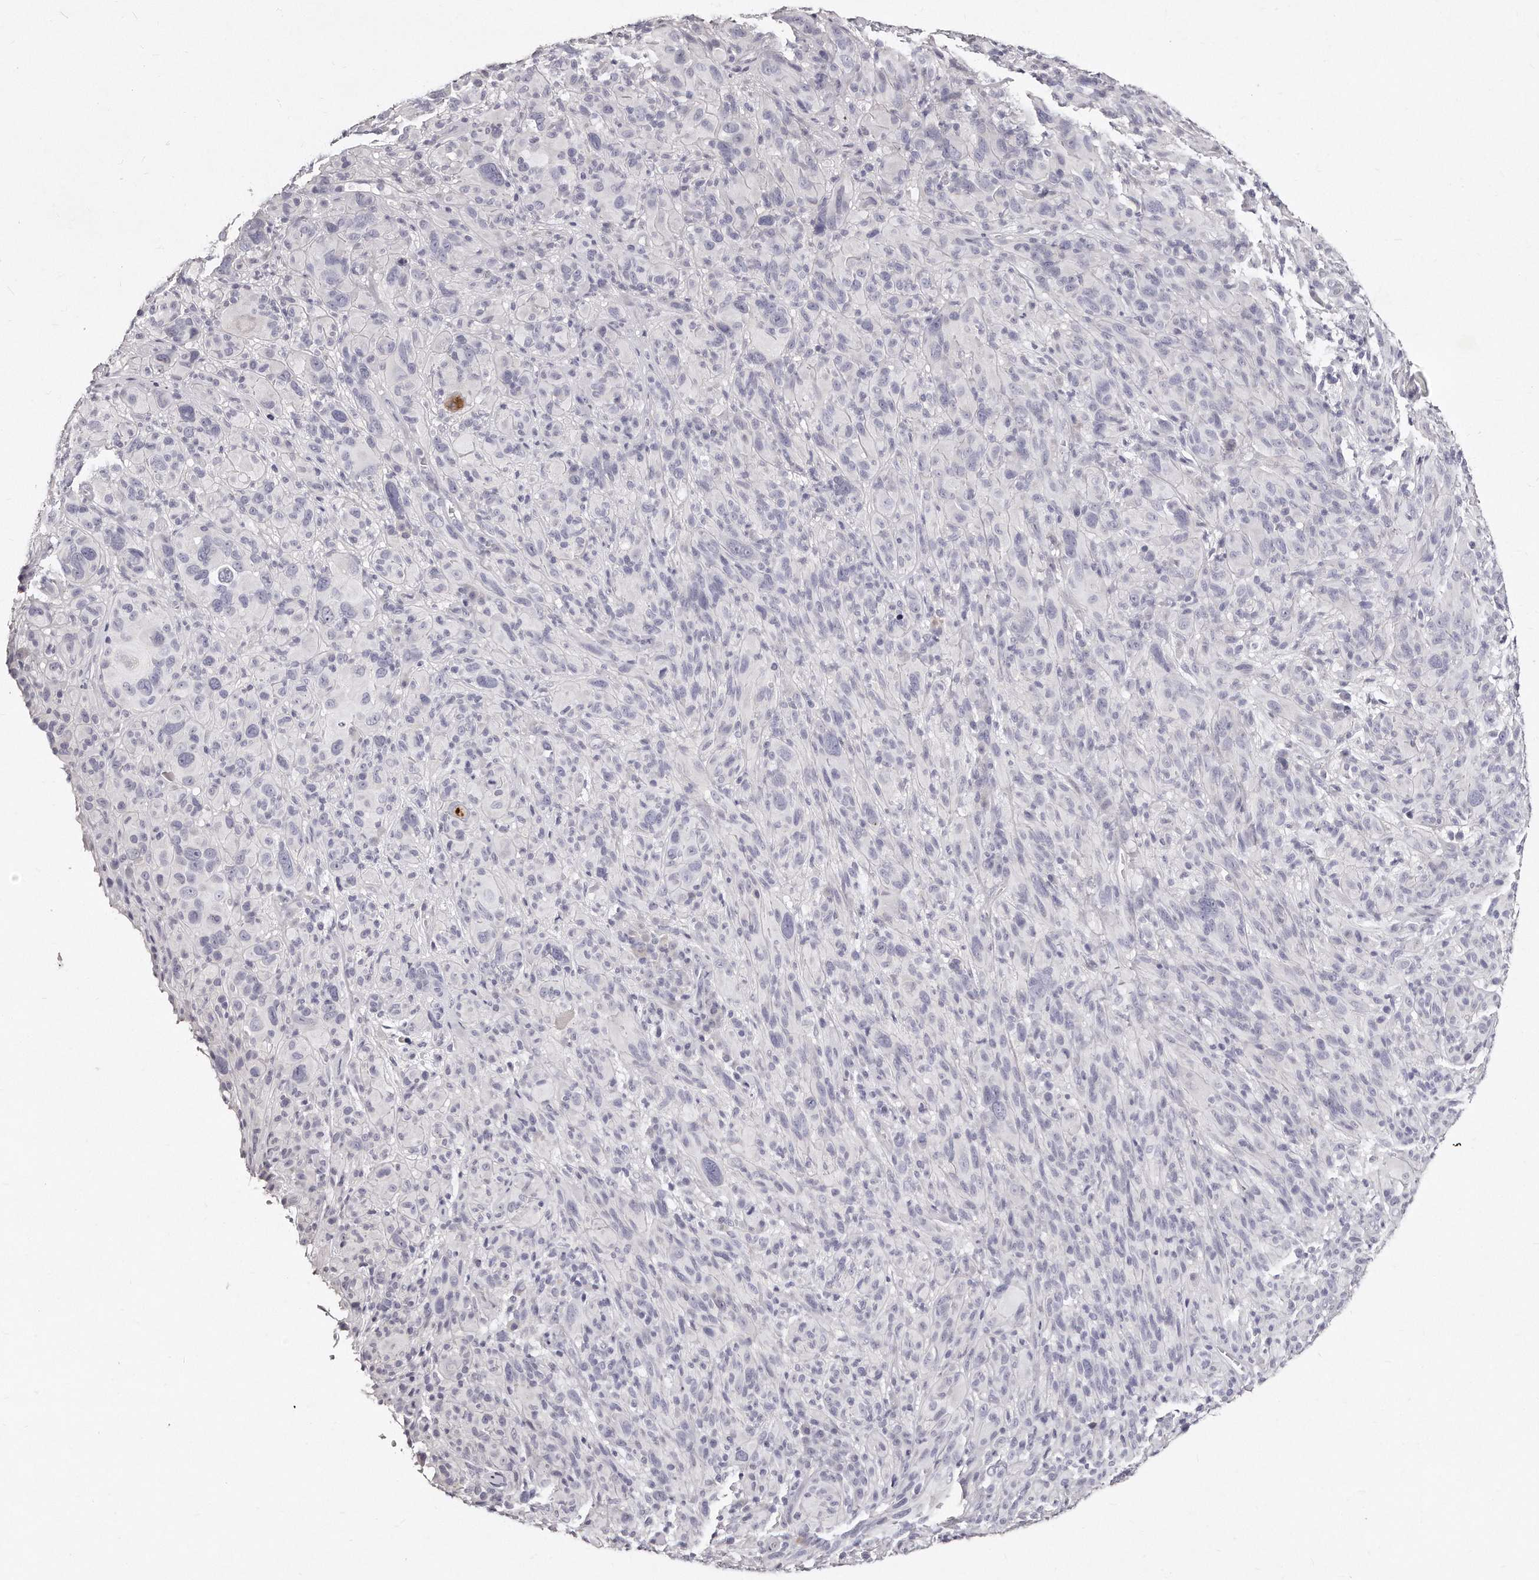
{"staining": {"intensity": "negative", "quantity": "none", "location": "none"}, "tissue": "melanoma", "cell_type": "Tumor cells", "image_type": "cancer", "snomed": [{"axis": "morphology", "description": "Malignant melanoma, NOS"}, {"axis": "topography", "description": "Skin of head"}], "caption": "High power microscopy photomicrograph of an immunohistochemistry (IHC) image of malignant melanoma, revealing no significant positivity in tumor cells. (DAB immunohistochemistry (IHC), high magnification).", "gene": "GDA", "patient": {"sex": "male", "age": 96}}